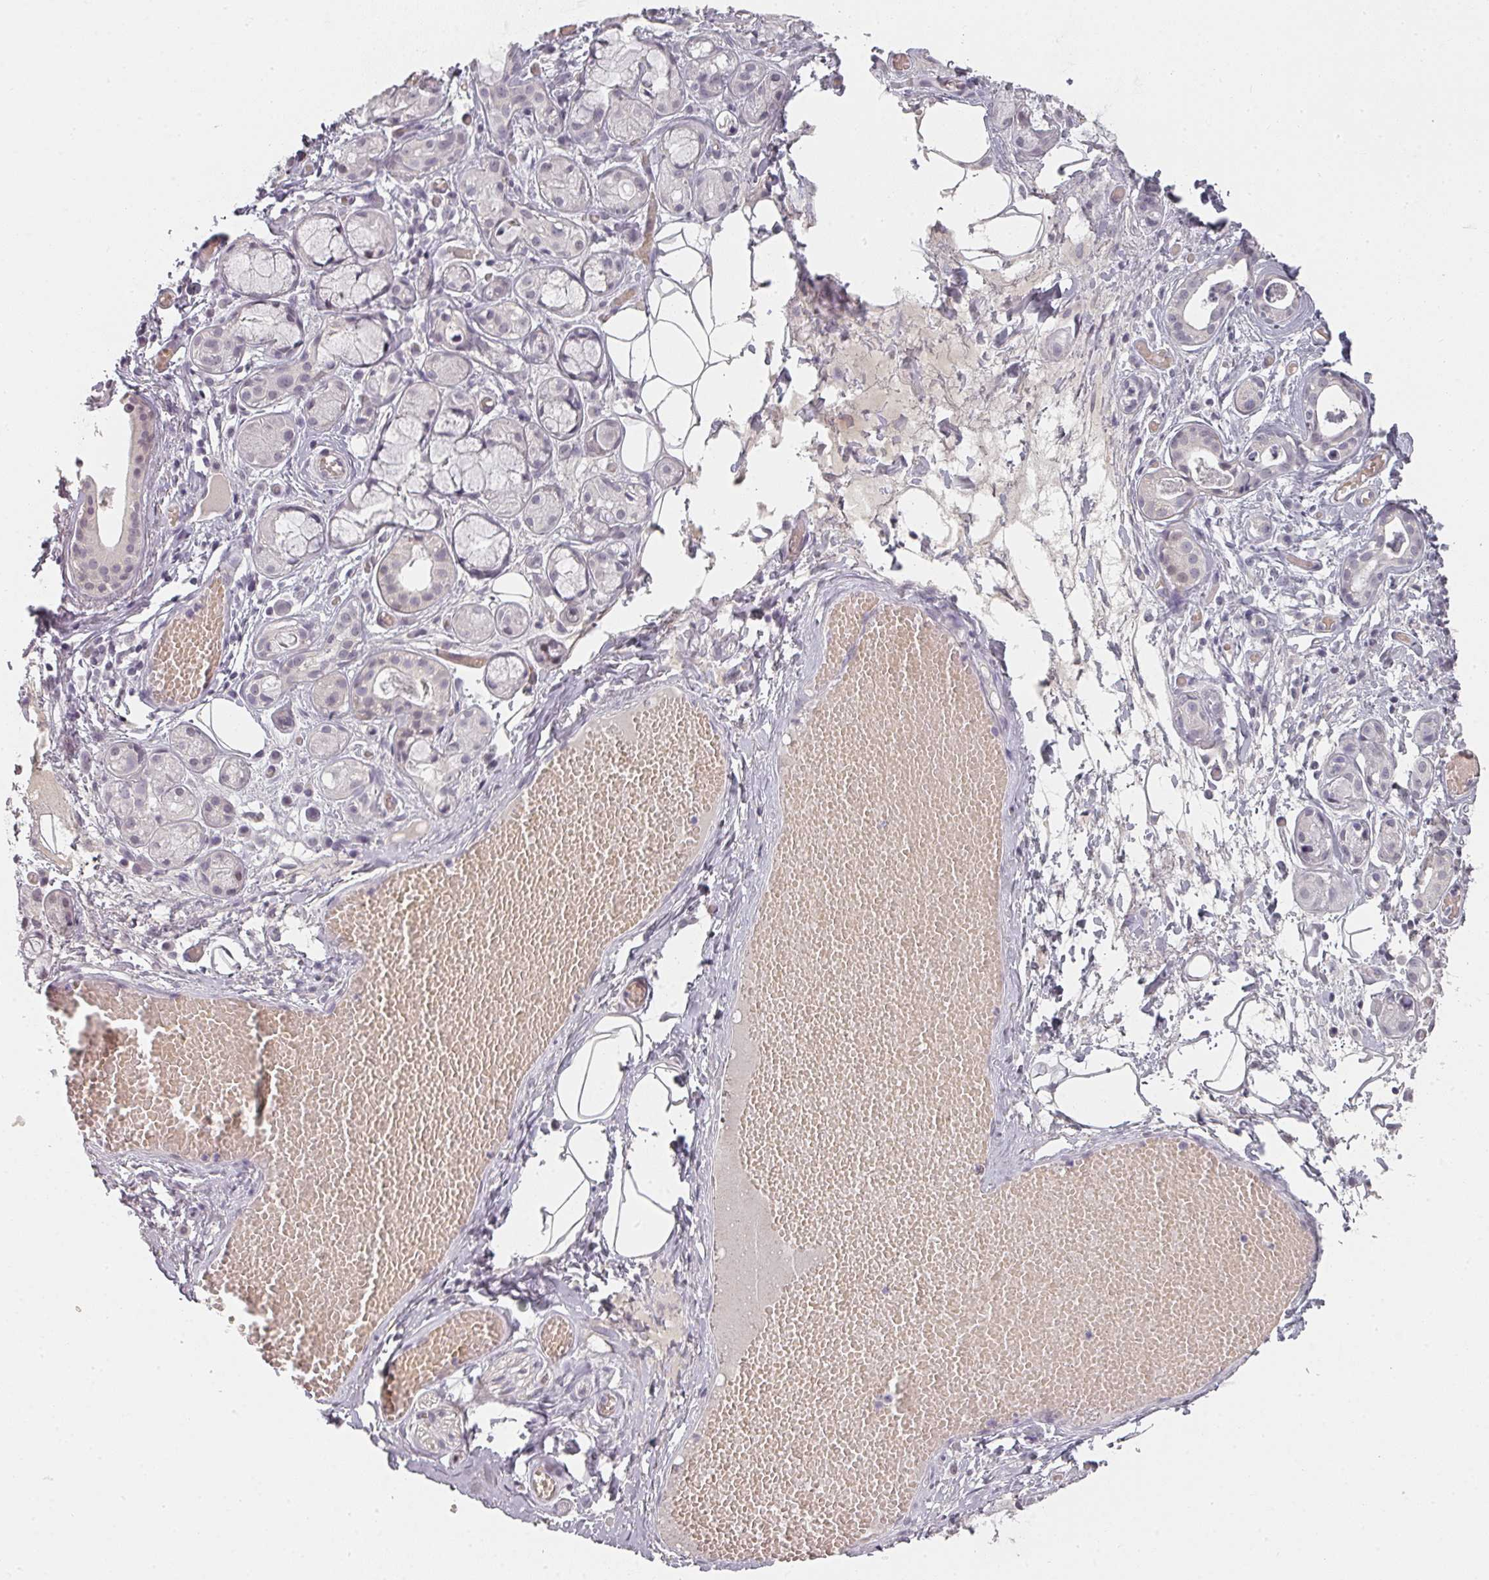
{"staining": {"intensity": "negative", "quantity": "none", "location": "none"}, "tissue": "salivary gland", "cell_type": "Glandular cells", "image_type": "normal", "snomed": [{"axis": "morphology", "description": "Normal tissue, NOS"}, {"axis": "topography", "description": "Salivary gland"}], "caption": "Image shows no significant protein staining in glandular cells of unremarkable salivary gland.", "gene": "SHISA2", "patient": {"sex": "male", "age": 82}}